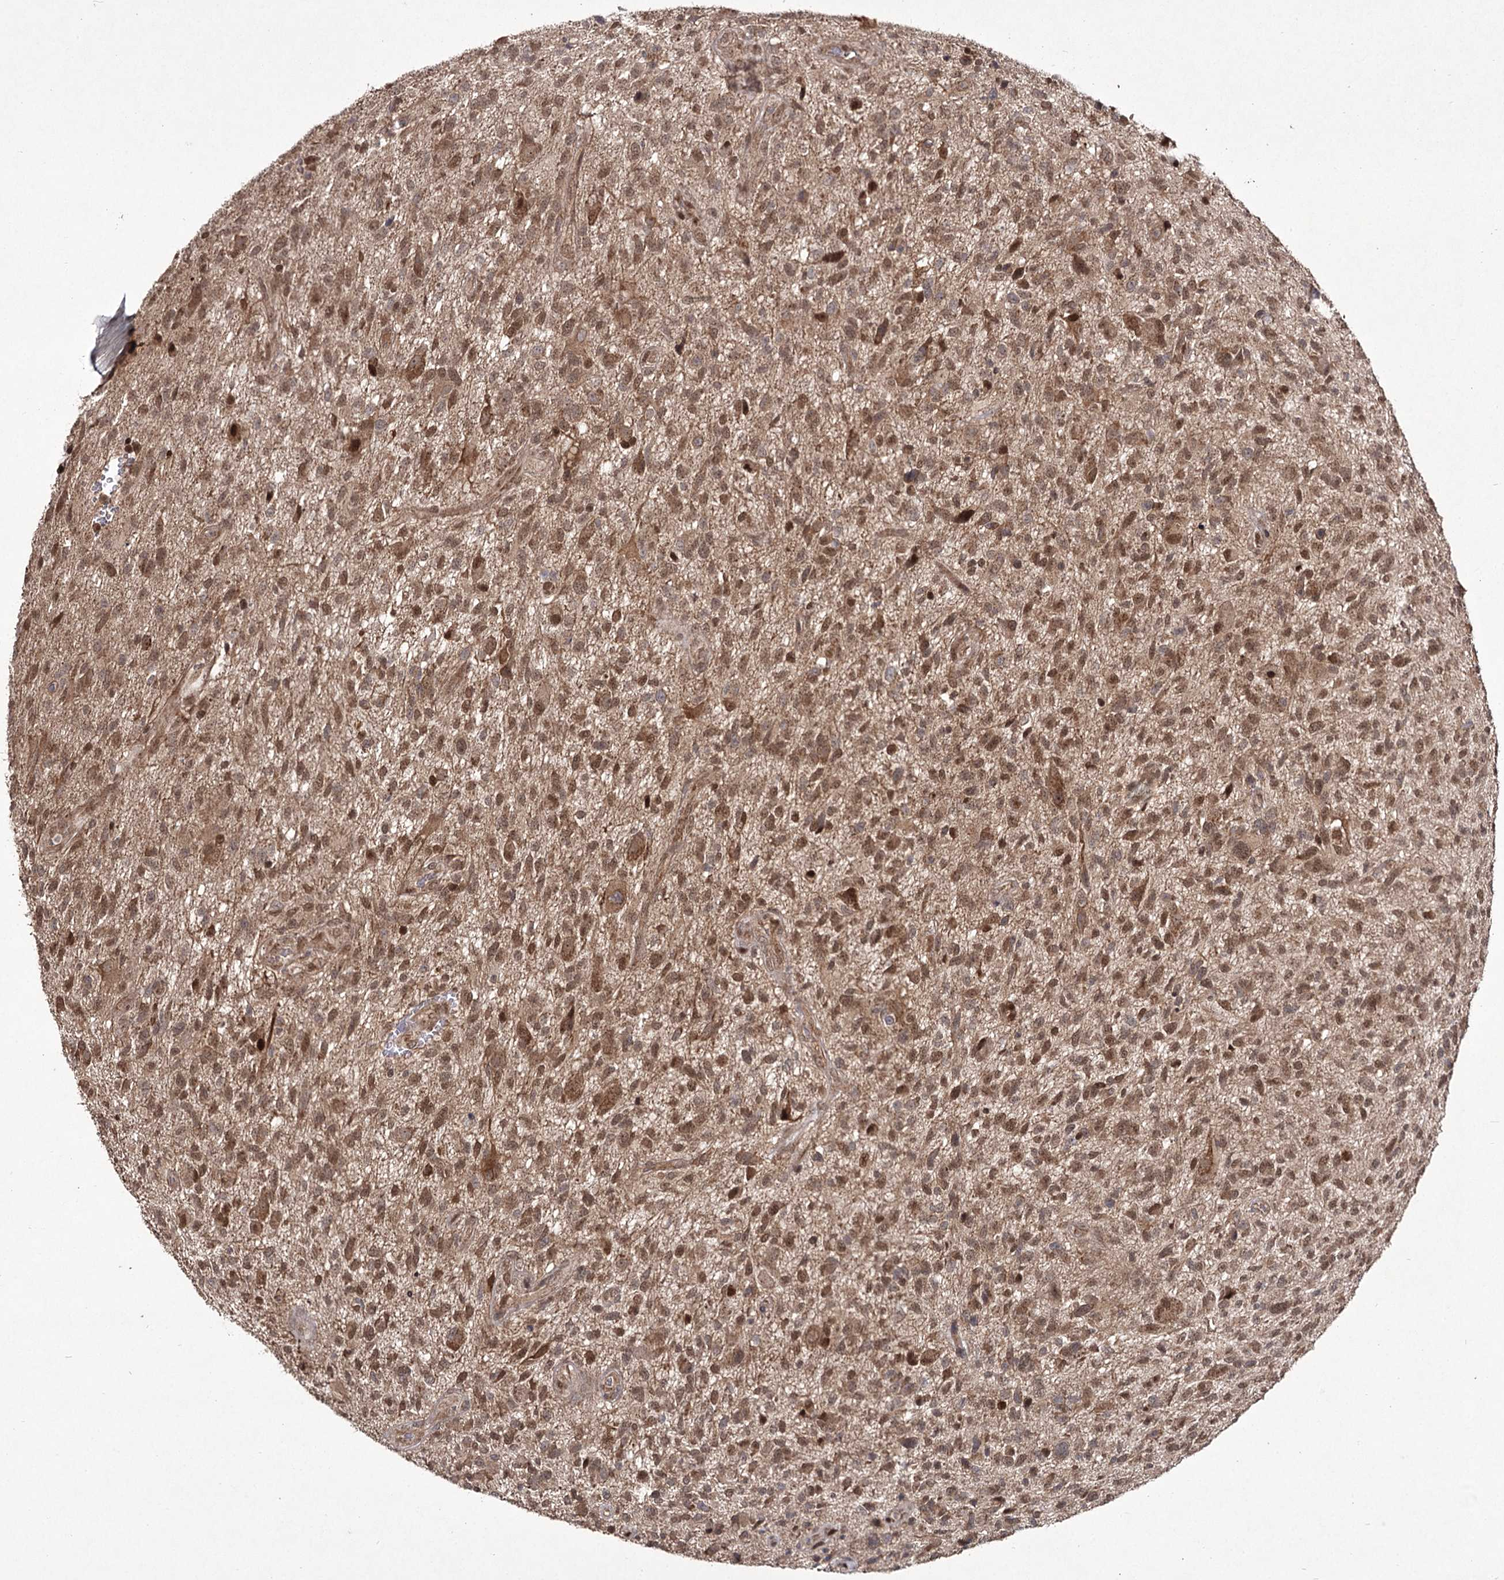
{"staining": {"intensity": "moderate", "quantity": ">75%", "location": "cytoplasmic/membranous,nuclear"}, "tissue": "glioma", "cell_type": "Tumor cells", "image_type": "cancer", "snomed": [{"axis": "morphology", "description": "Glioma, malignant, High grade"}, {"axis": "topography", "description": "Brain"}], "caption": "Protein analysis of malignant high-grade glioma tissue exhibits moderate cytoplasmic/membranous and nuclear expression in about >75% of tumor cells.", "gene": "TRNT1", "patient": {"sex": "male", "age": 47}}